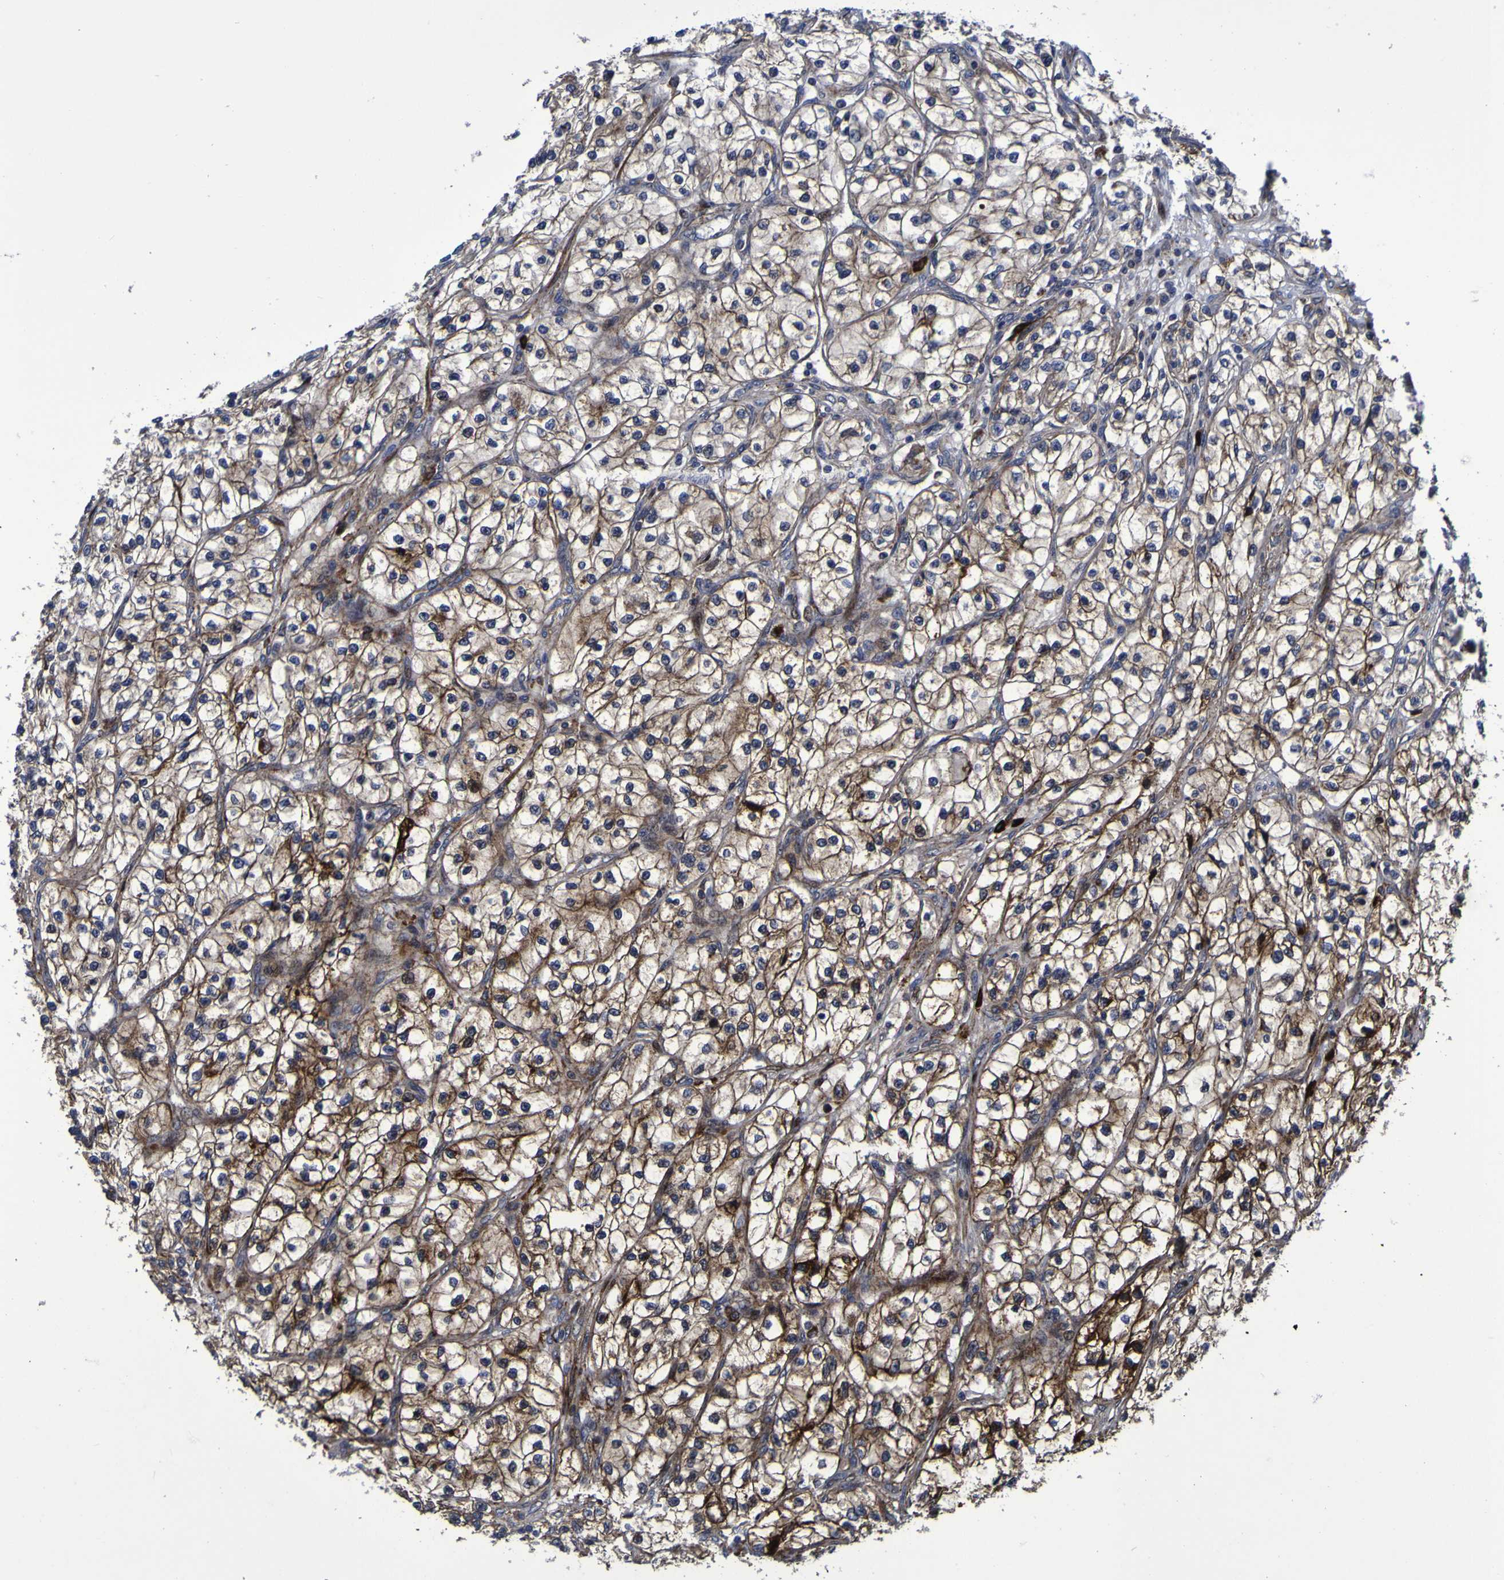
{"staining": {"intensity": "strong", "quantity": ">75%", "location": "cytoplasmic/membranous,nuclear"}, "tissue": "renal cancer", "cell_type": "Tumor cells", "image_type": "cancer", "snomed": [{"axis": "morphology", "description": "Adenocarcinoma, NOS"}, {"axis": "topography", "description": "Kidney"}], "caption": "DAB (3,3'-diaminobenzidine) immunohistochemical staining of adenocarcinoma (renal) displays strong cytoplasmic/membranous and nuclear protein expression in about >75% of tumor cells. The staining is performed using DAB brown chromogen to label protein expression. The nuclei are counter-stained blue using hematoxylin.", "gene": "MGLL", "patient": {"sex": "female", "age": 57}}